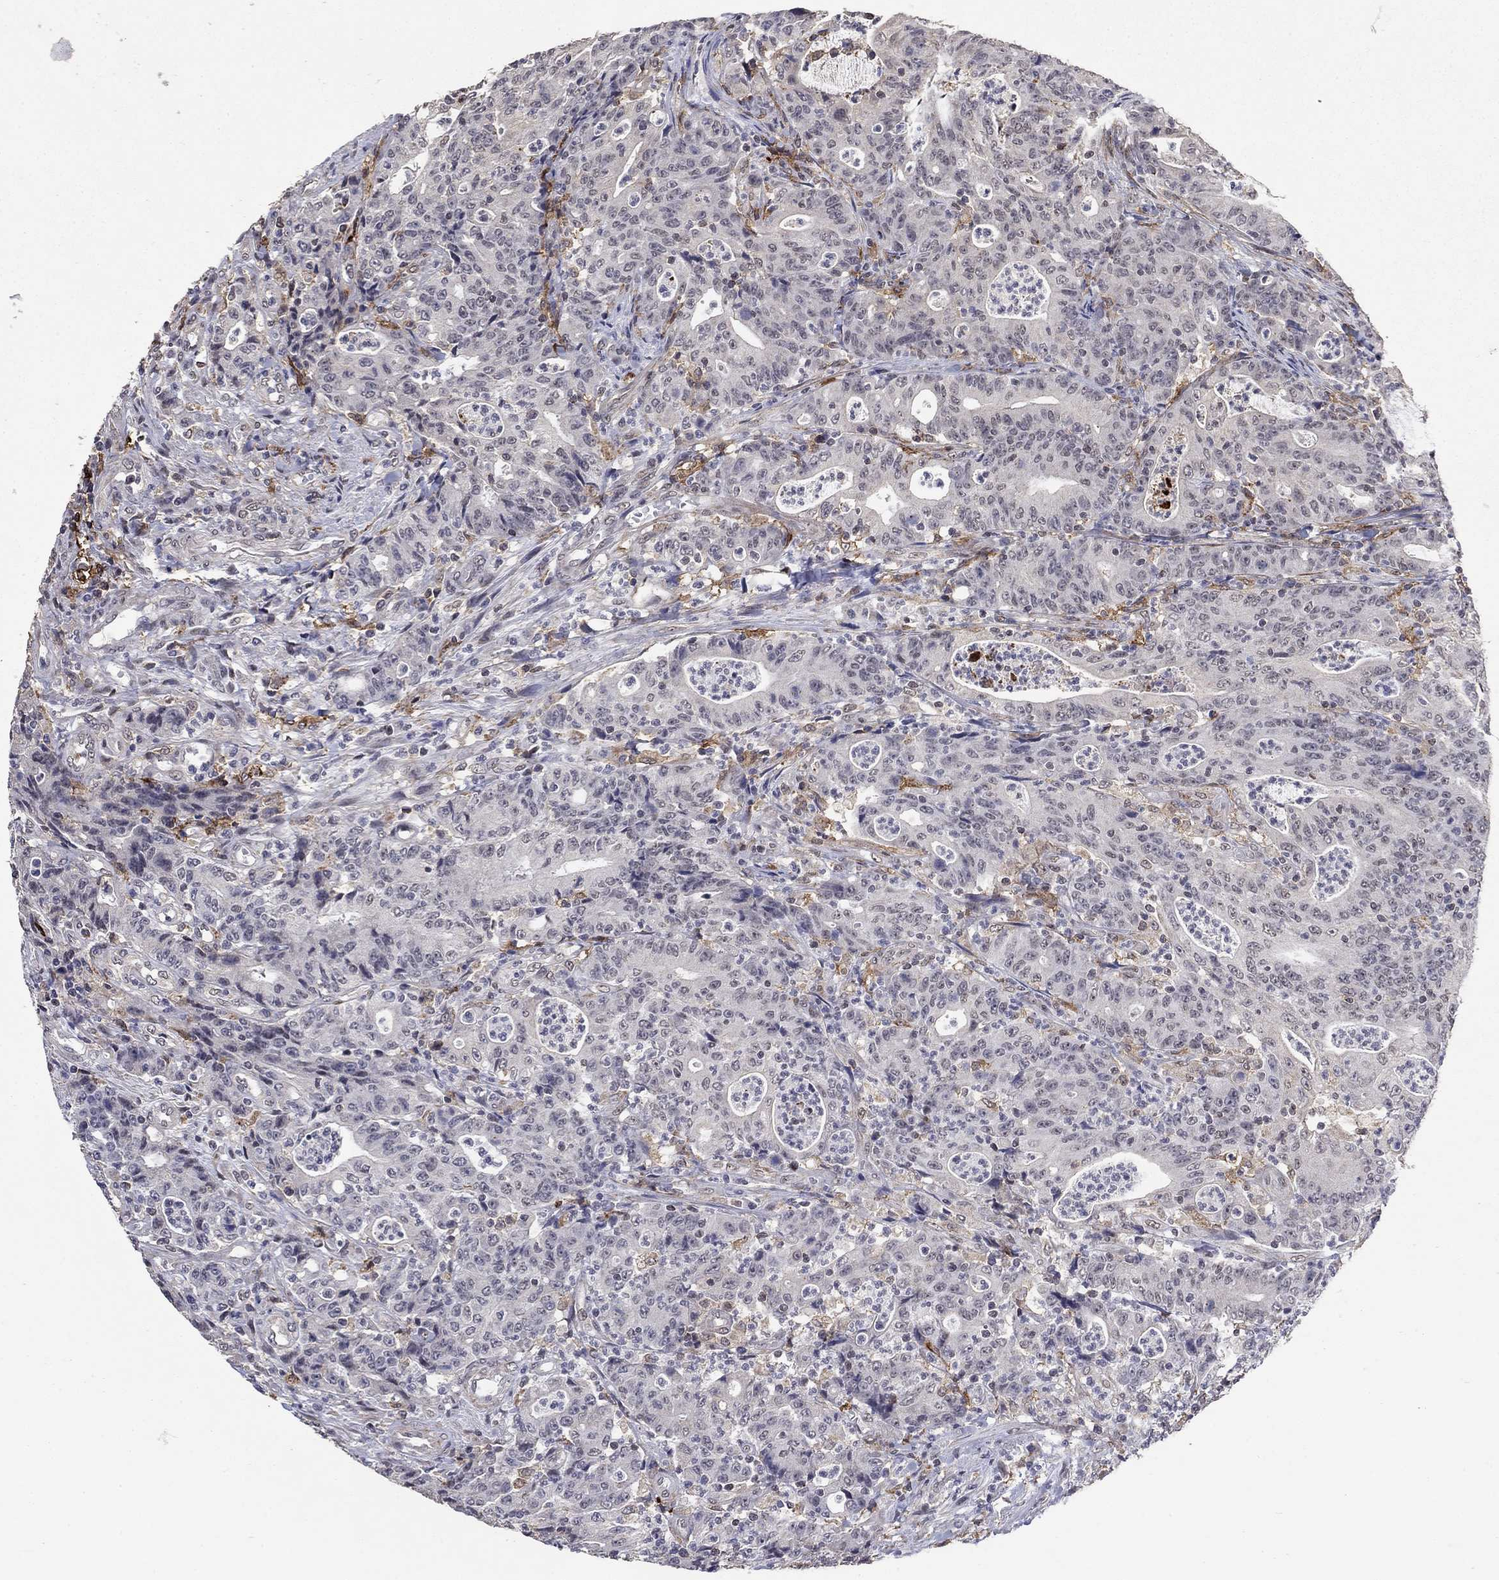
{"staining": {"intensity": "negative", "quantity": "none", "location": "none"}, "tissue": "colorectal cancer", "cell_type": "Tumor cells", "image_type": "cancer", "snomed": [{"axis": "morphology", "description": "Adenocarcinoma, NOS"}, {"axis": "topography", "description": "Colon"}], "caption": "An IHC micrograph of colorectal cancer is shown. There is no staining in tumor cells of colorectal cancer.", "gene": "GRIA3", "patient": {"sex": "male", "age": 70}}